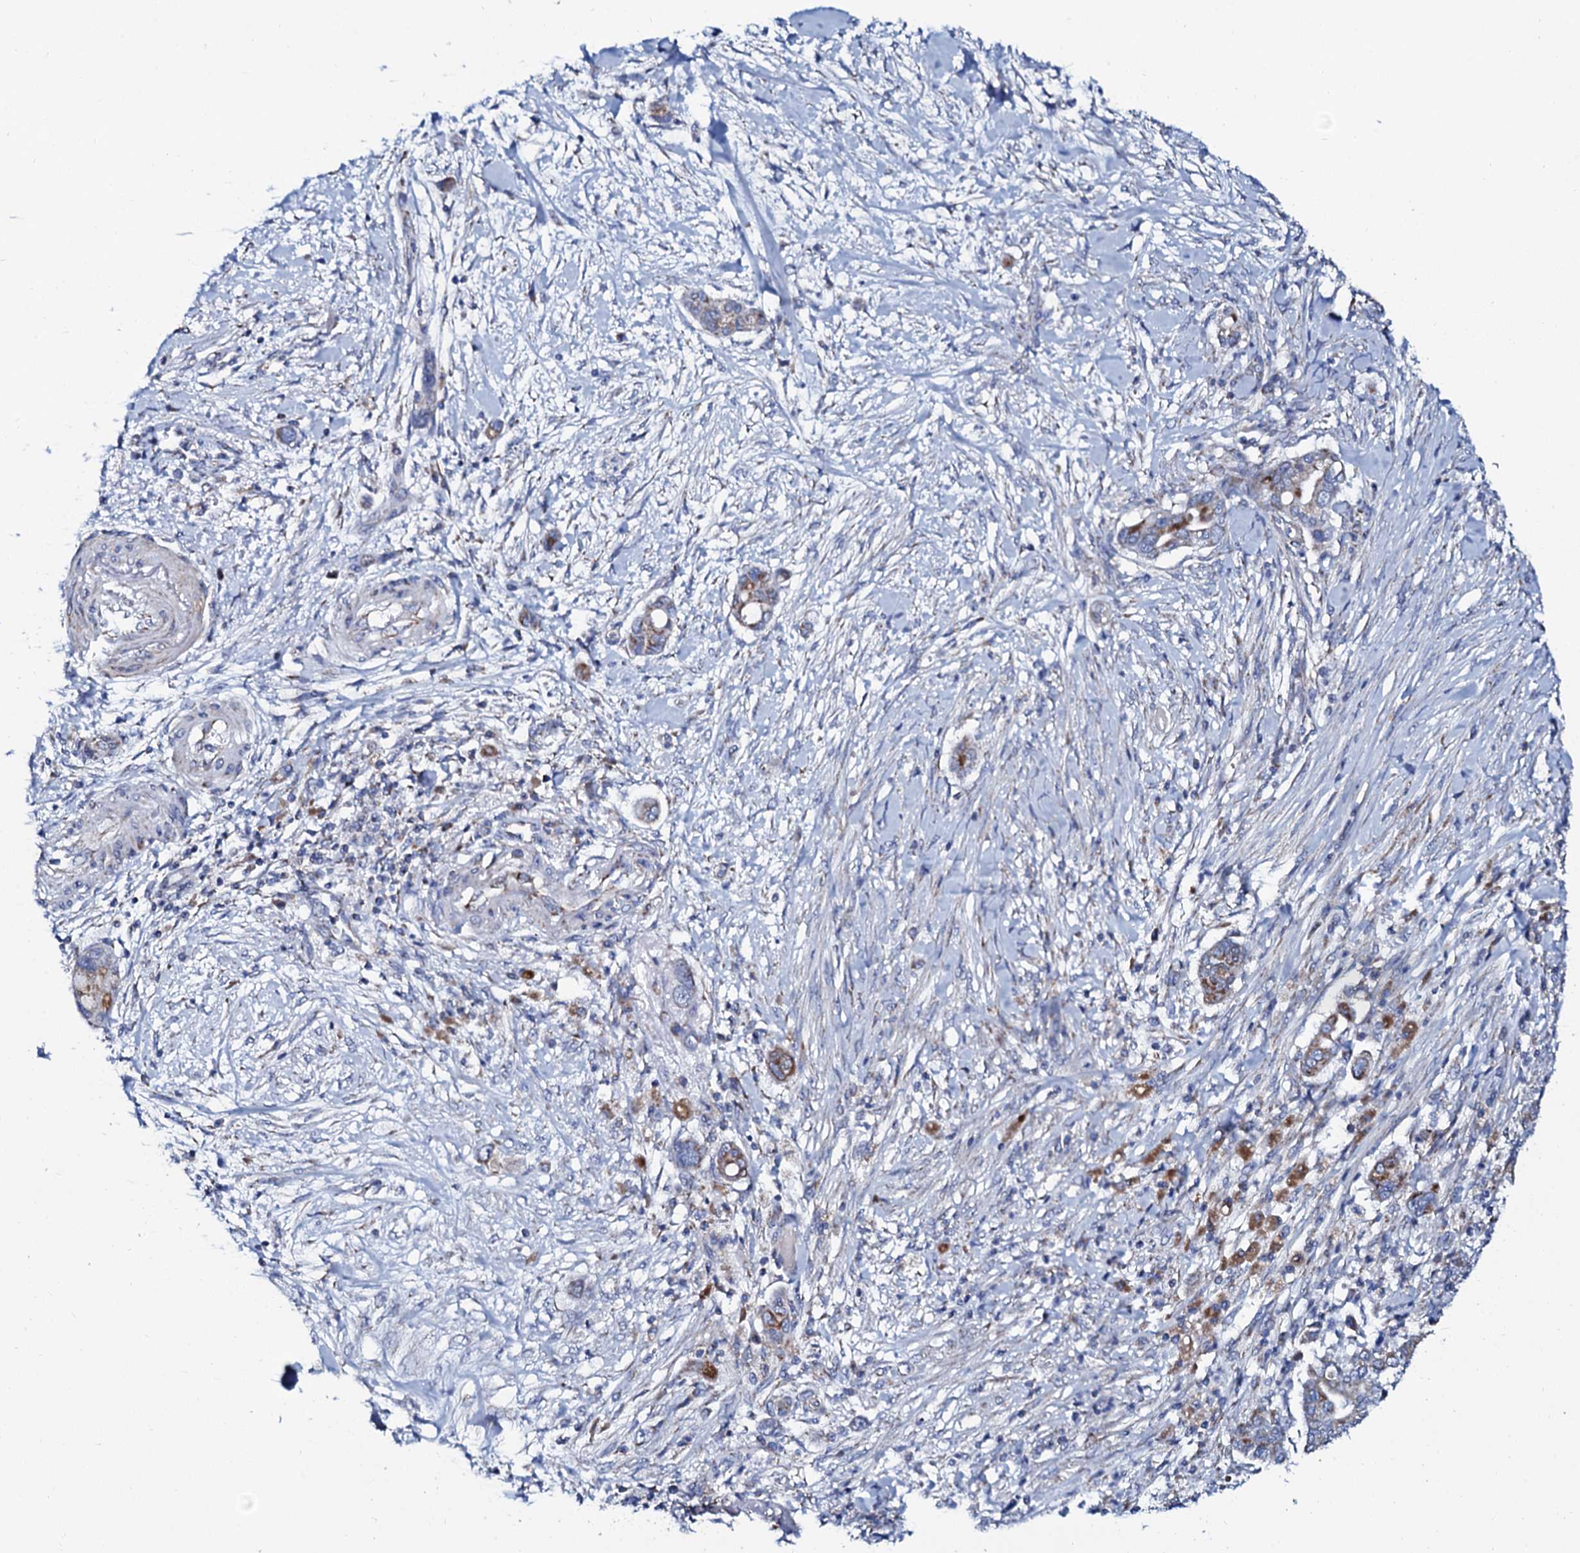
{"staining": {"intensity": "moderate", "quantity": "25%-75%", "location": "cytoplasmic/membranous"}, "tissue": "pancreatic cancer", "cell_type": "Tumor cells", "image_type": "cancer", "snomed": [{"axis": "morphology", "description": "Adenocarcinoma, NOS"}, {"axis": "topography", "description": "Pancreas"}], "caption": "This is a micrograph of immunohistochemistry (IHC) staining of adenocarcinoma (pancreatic), which shows moderate positivity in the cytoplasmic/membranous of tumor cells.", "gene": "SLC37A4", "patient": {"sex": "male", "age": 68}}